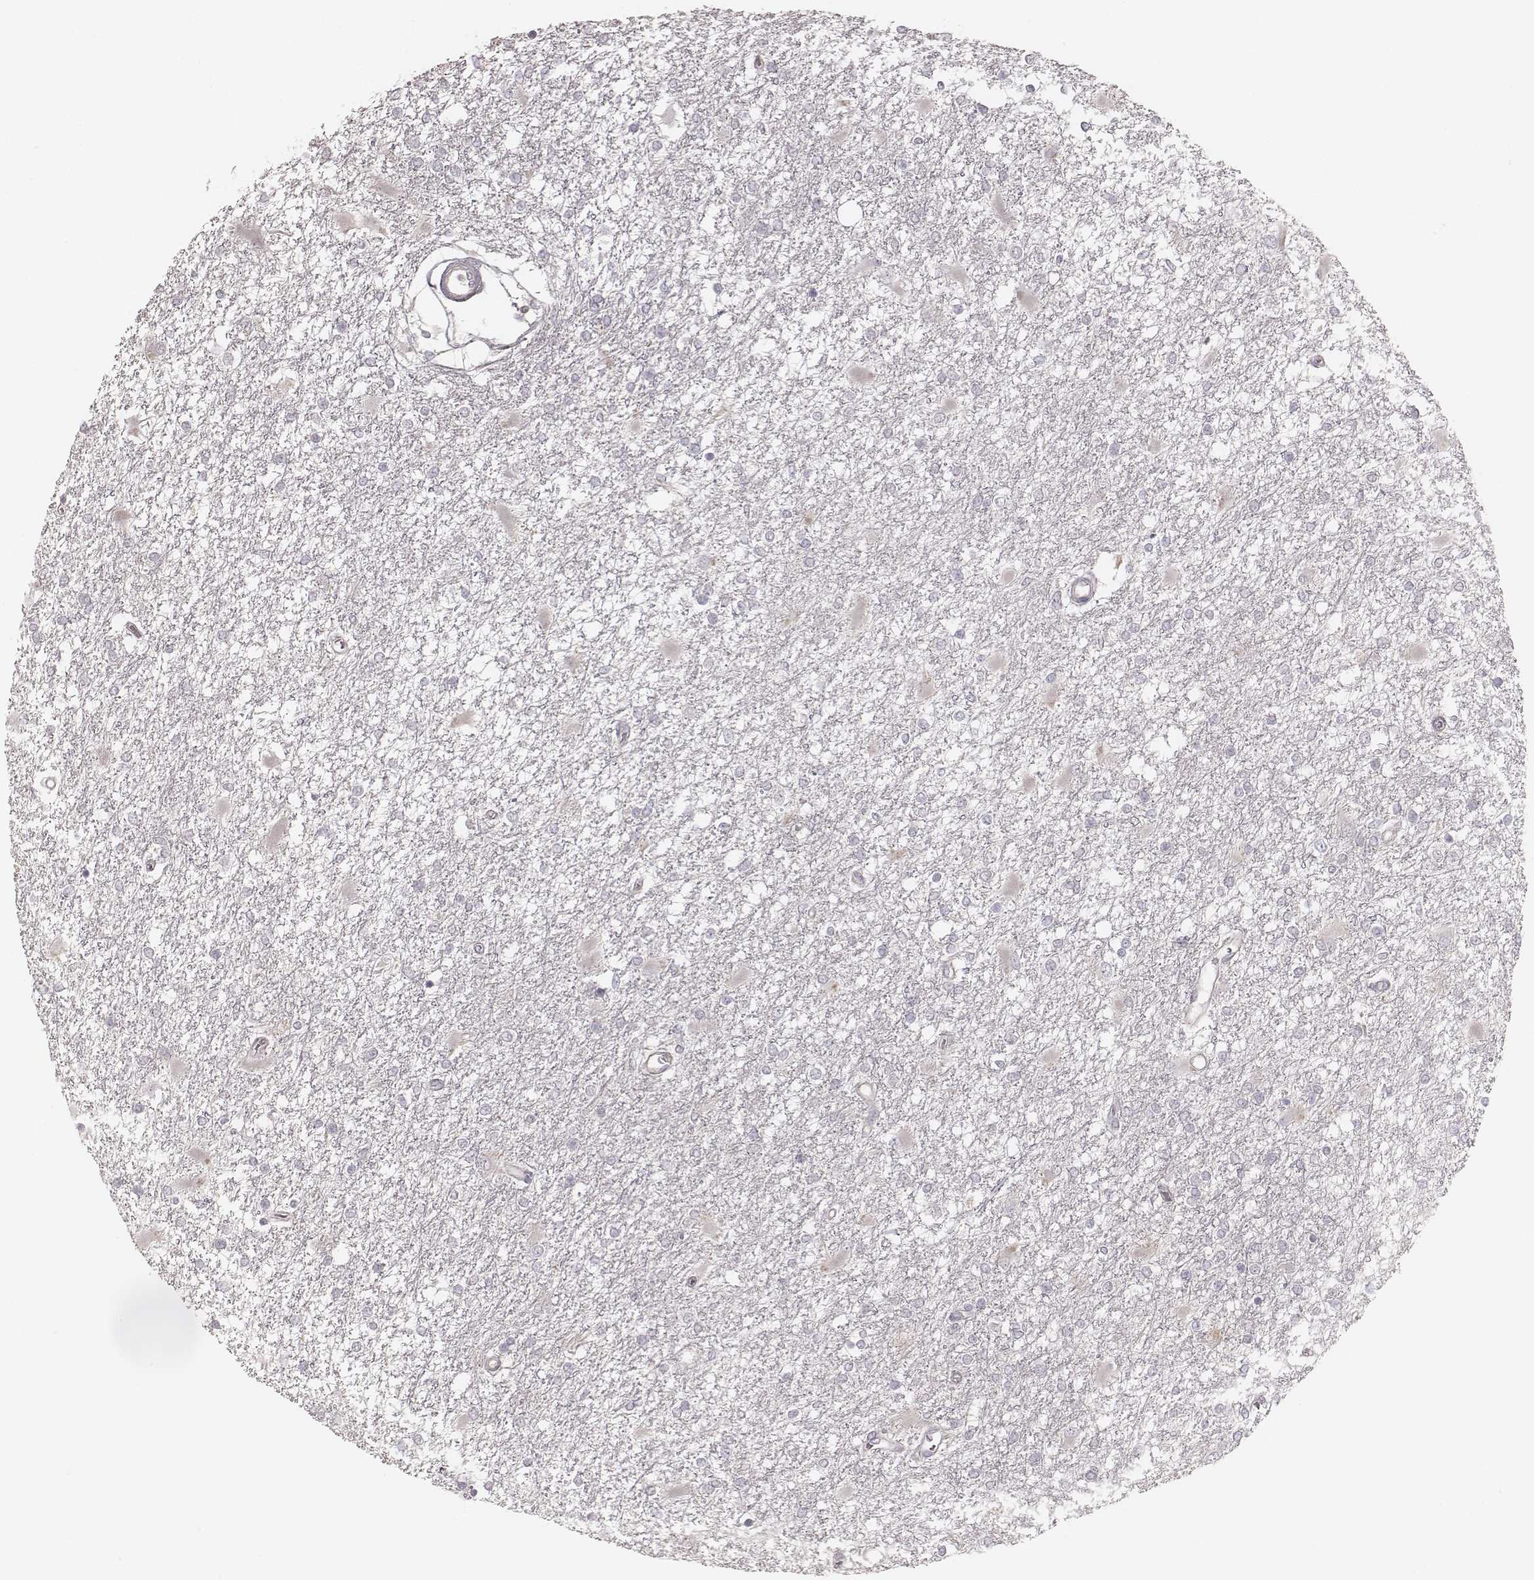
{"staining": {"intensity": "negative", "quantity": "none", "location": "none"}, "tissue": "glioma", "cell_type": "Tumor cells", "image_type": "cancer", "snomed": [{"axis": "morphology", "description": "Glioma, malignant, High grade"}, {"axis": "topography", "description": "Cerebral cortex"}], "caption": "IHC image of neoplastic tissue: human glioma stained with DAB (3,3'-diaminobenzidine) exhibits no significant protein positivity in tumor cells.", "gene": "TDRD5", "patient": {"sex": "male", "age": 79}}